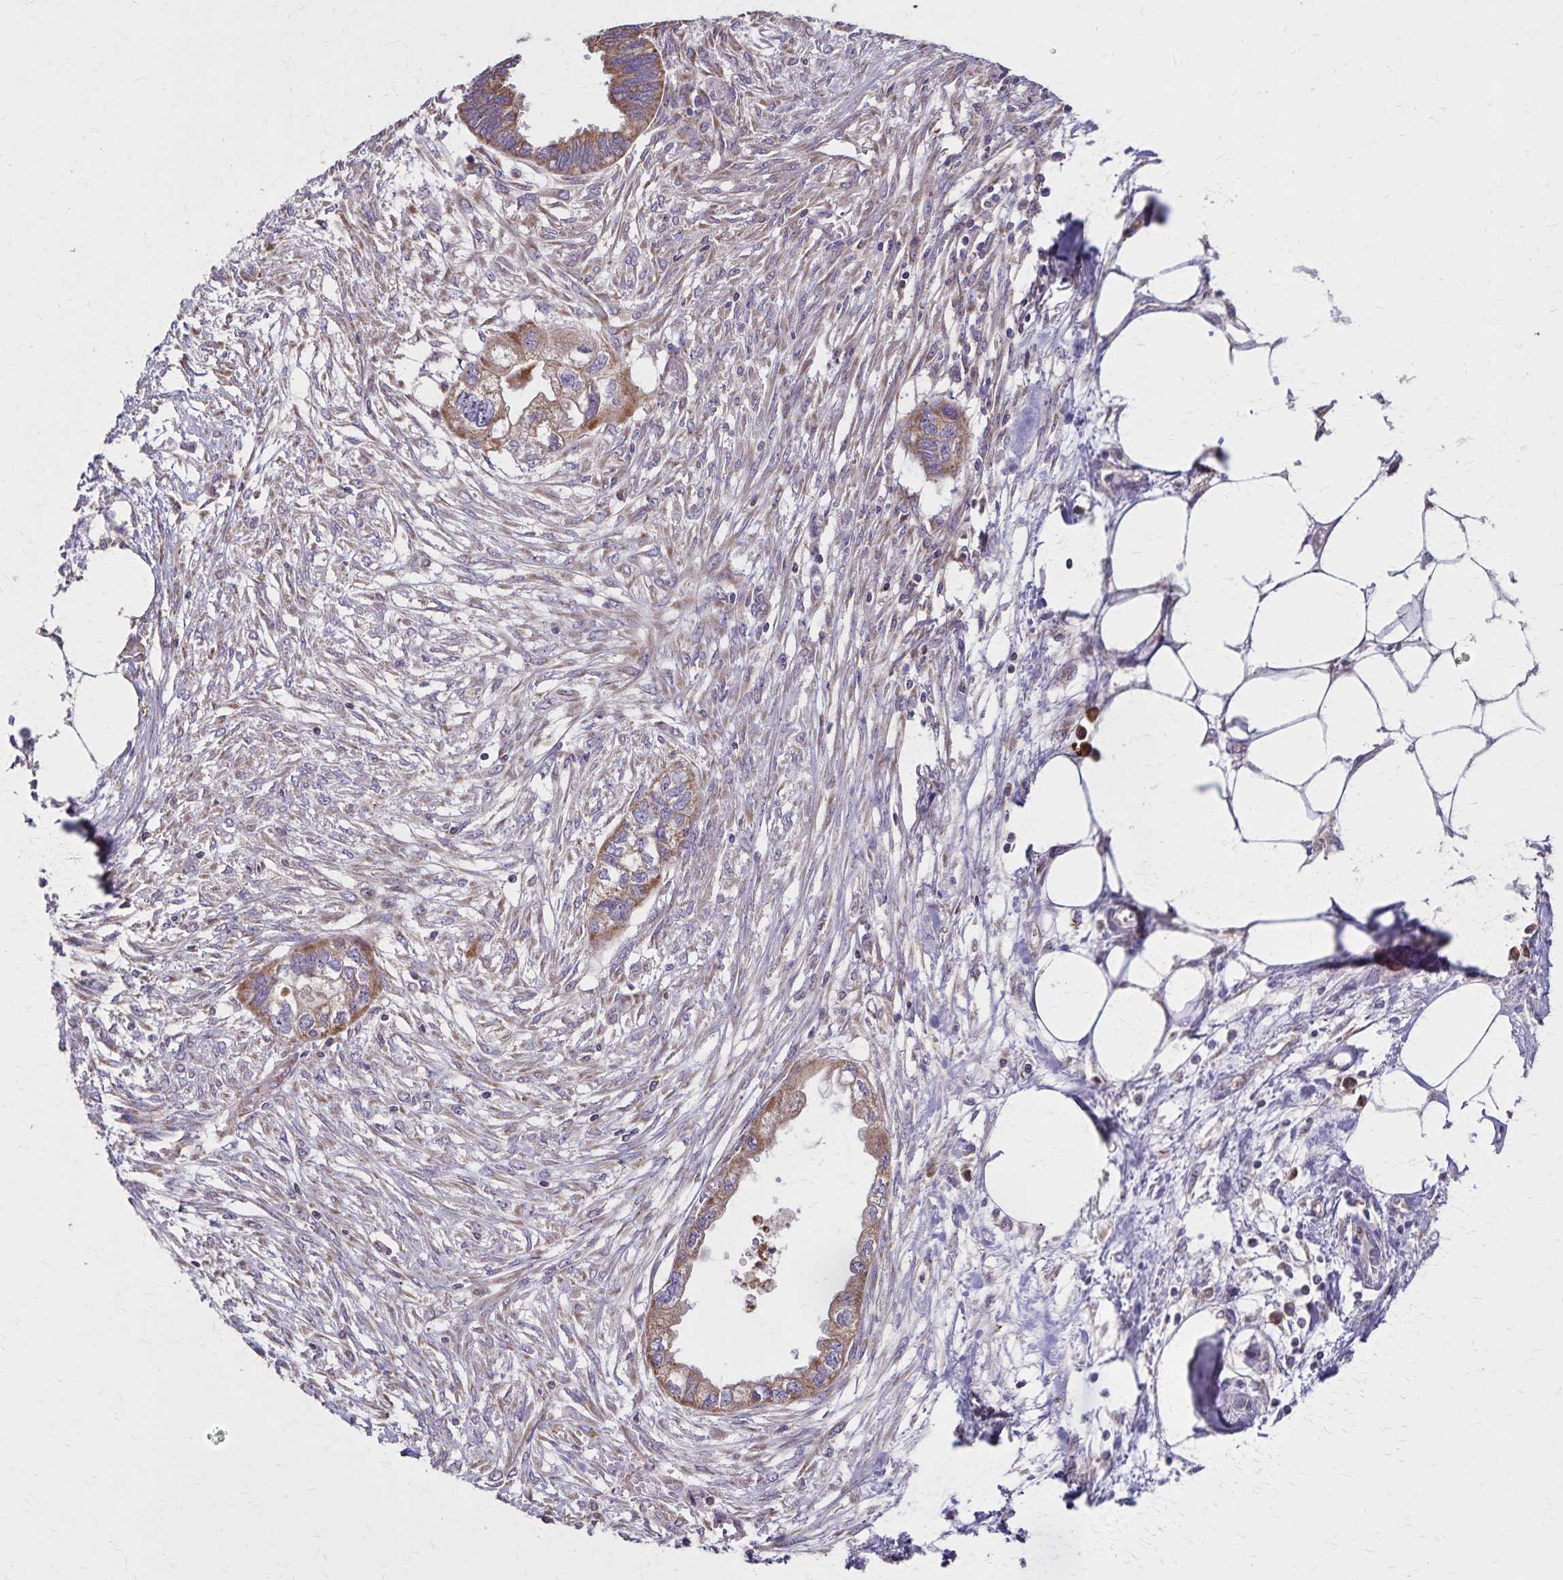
{"staining": {"intensity": "moderate", "quantity": ">75%", "location": "cytoplasmic/membranous"}, "tissue": "endometrial cancer", "cell_type": "Tumor cells", "image_type": "cancer", "snomed": [{"axis": "morphology", "description": "Adenocarcinoma, NOS"}, {"axis": "morphology", "description": "Adenocarcinoma, metastatic, NOS"}, {"axis": "topography", "description": "Adipose tissue"}, {"axis": "topography", "description": "Endometrium"}], "caption": "The photomicrograph displays staining of endometrial cancer (adenocarcinoma), revealing moderate cytoplasmic/membranous protein staining (brown color) within tumor cells.", "gene": "RNF10", "patient": {"sex": "female", "age": 67}}